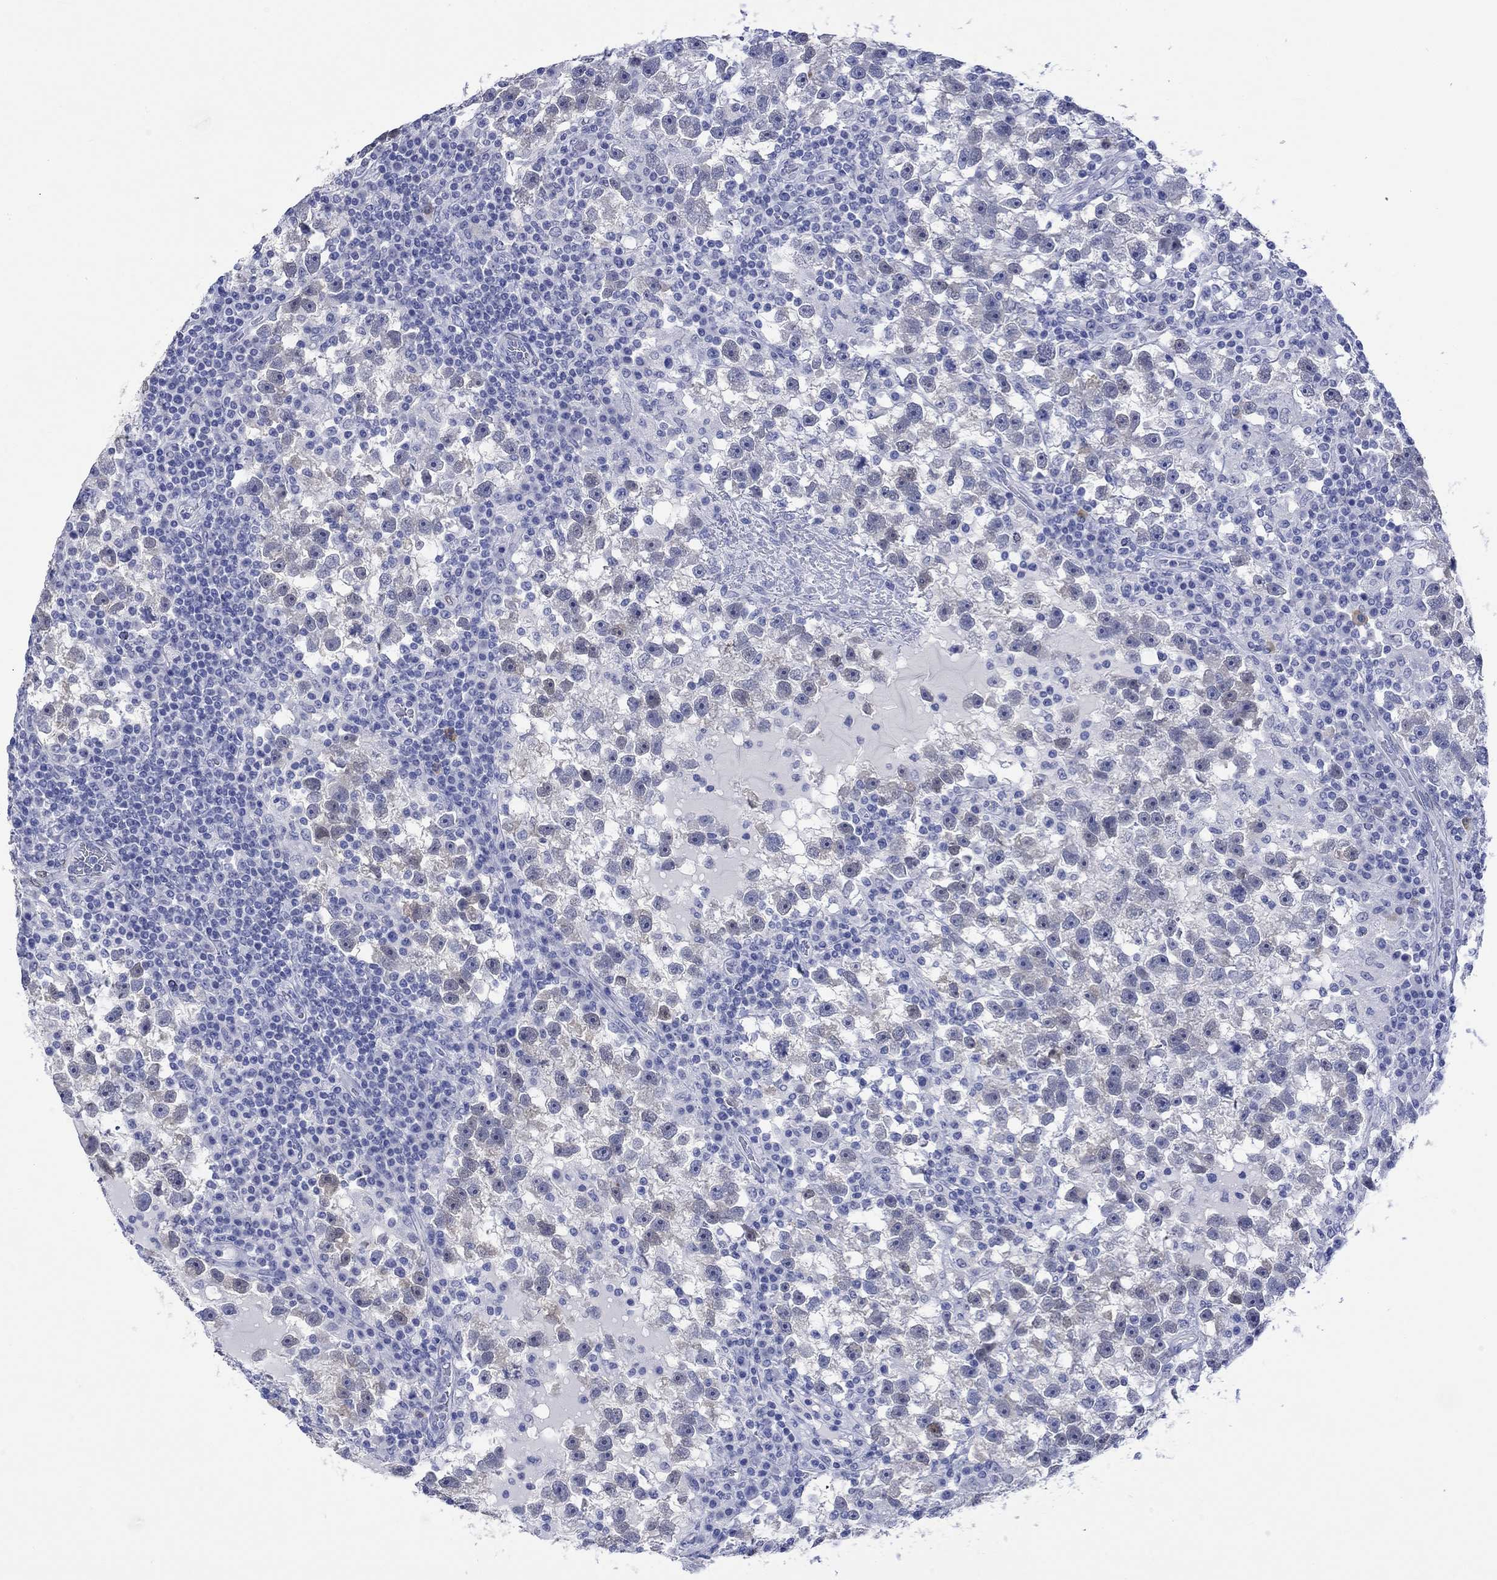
{"staining": {"intensity": "weak", "quantity": "<25%", "location": "cytoplasmic/membranous"}, "tissue": "testis cancer", "cell_type": "Tumor cells", "image_type": "cancer", "snomed": [{"axis": "morphology", "description": "Seminoma, NOS"}, {"axis": "topography", "description": "Testis"}], "caption": "Tumor cells show no significant protein staining in testis cancer. (DAB immunohistochemistry, high magnification).", "gene": "MSI1", "patient": {"sex": "male", "age": 47}}